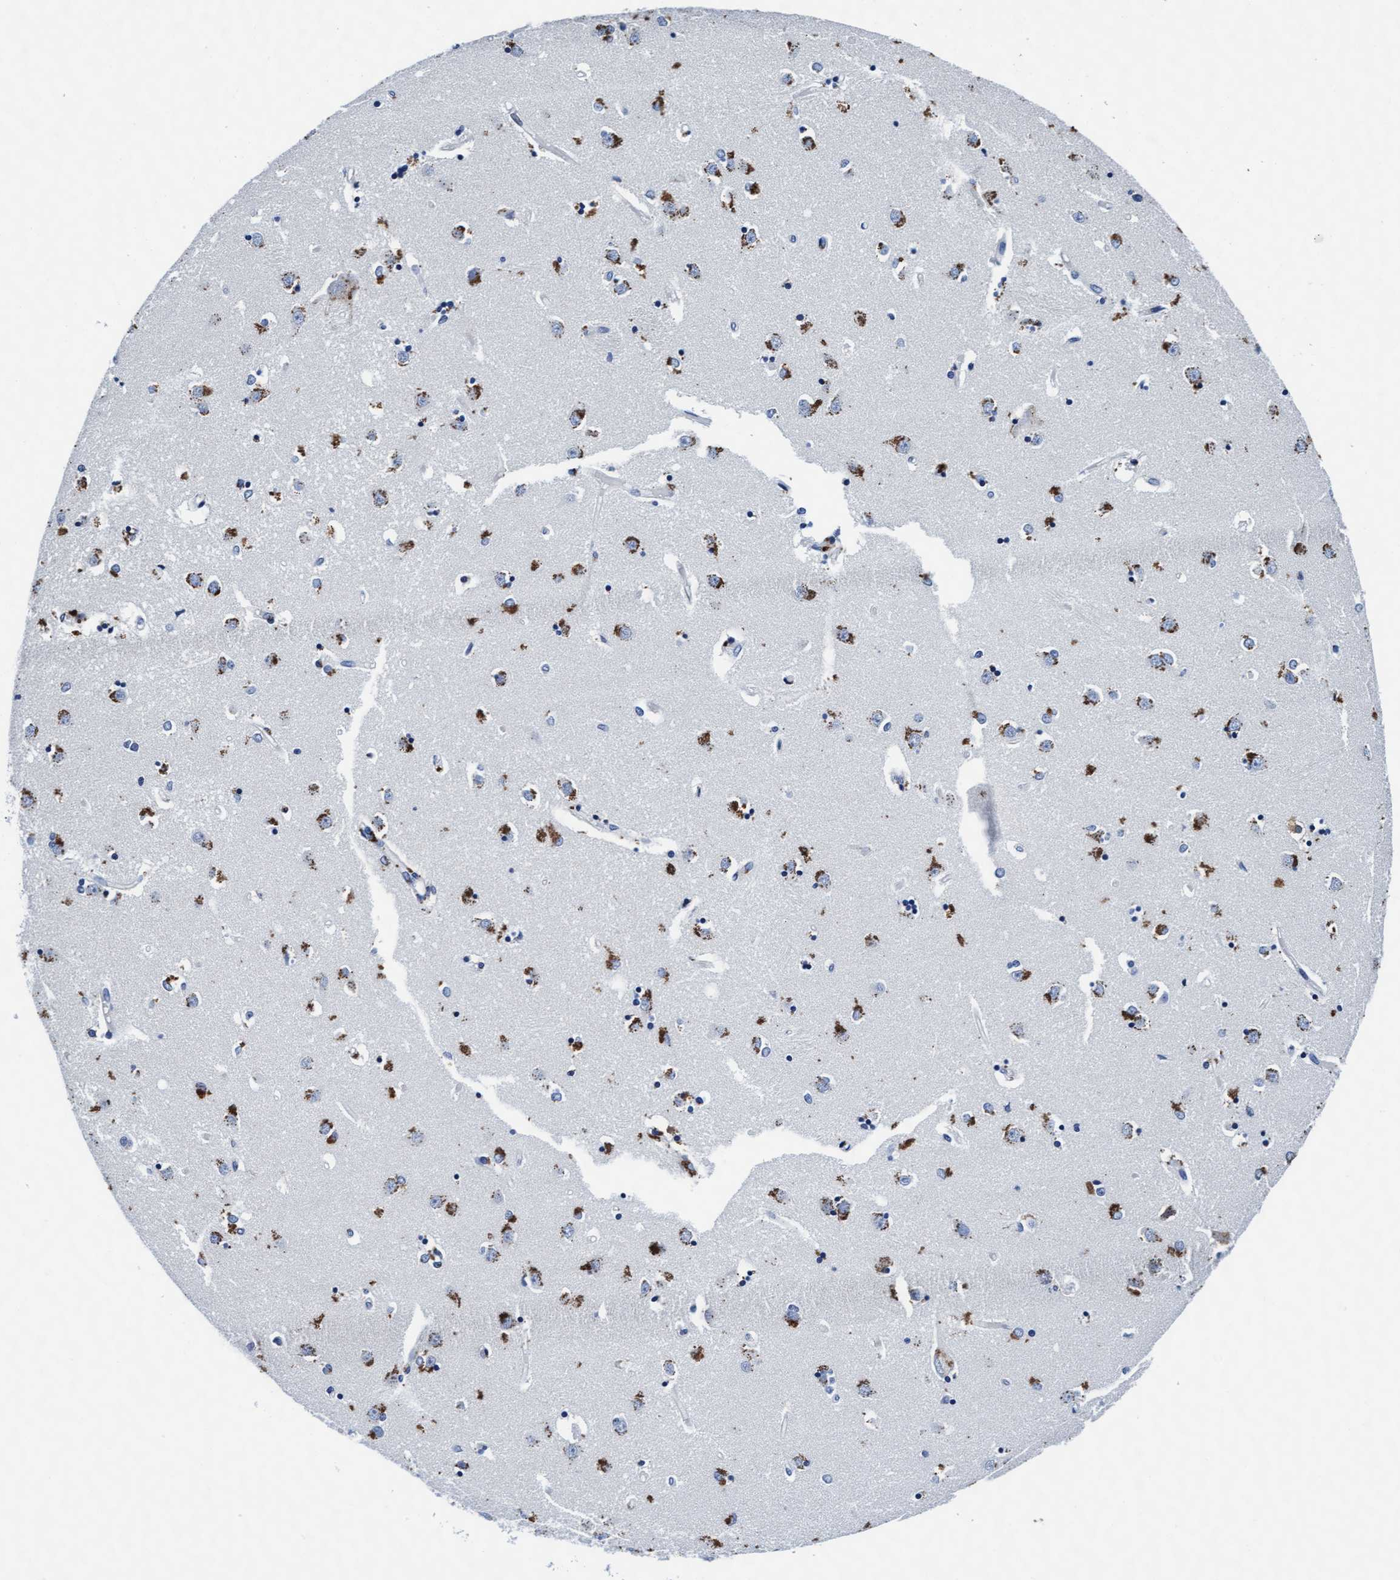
{"staining": {"intensity": "moderate", "quantity": "<25%", "location": "cytoplasmic/membranous"}, "tissue": "caudate", "cell_type": "Glial cells", "image_type": "normal", "snomed": [{"axis": "morphology", "description": "Normal tissue, NOS"}, {"axis": "topography", "description": "Lateral ventricle wall"}], "caption": "Caudate was stained to show a protein in brown. There is low levels of moderate cytoplasmic/membranous expression in approximately <25% of glial cells. The protein of interest is stained brown, and the nuclei are stained in blue (DAB (3,3'-diaminobenzidine) IHC with brightfield microscopy, high magnification).", "gene": "ARSG", "patient": {"sex": "male", "age": 45}}